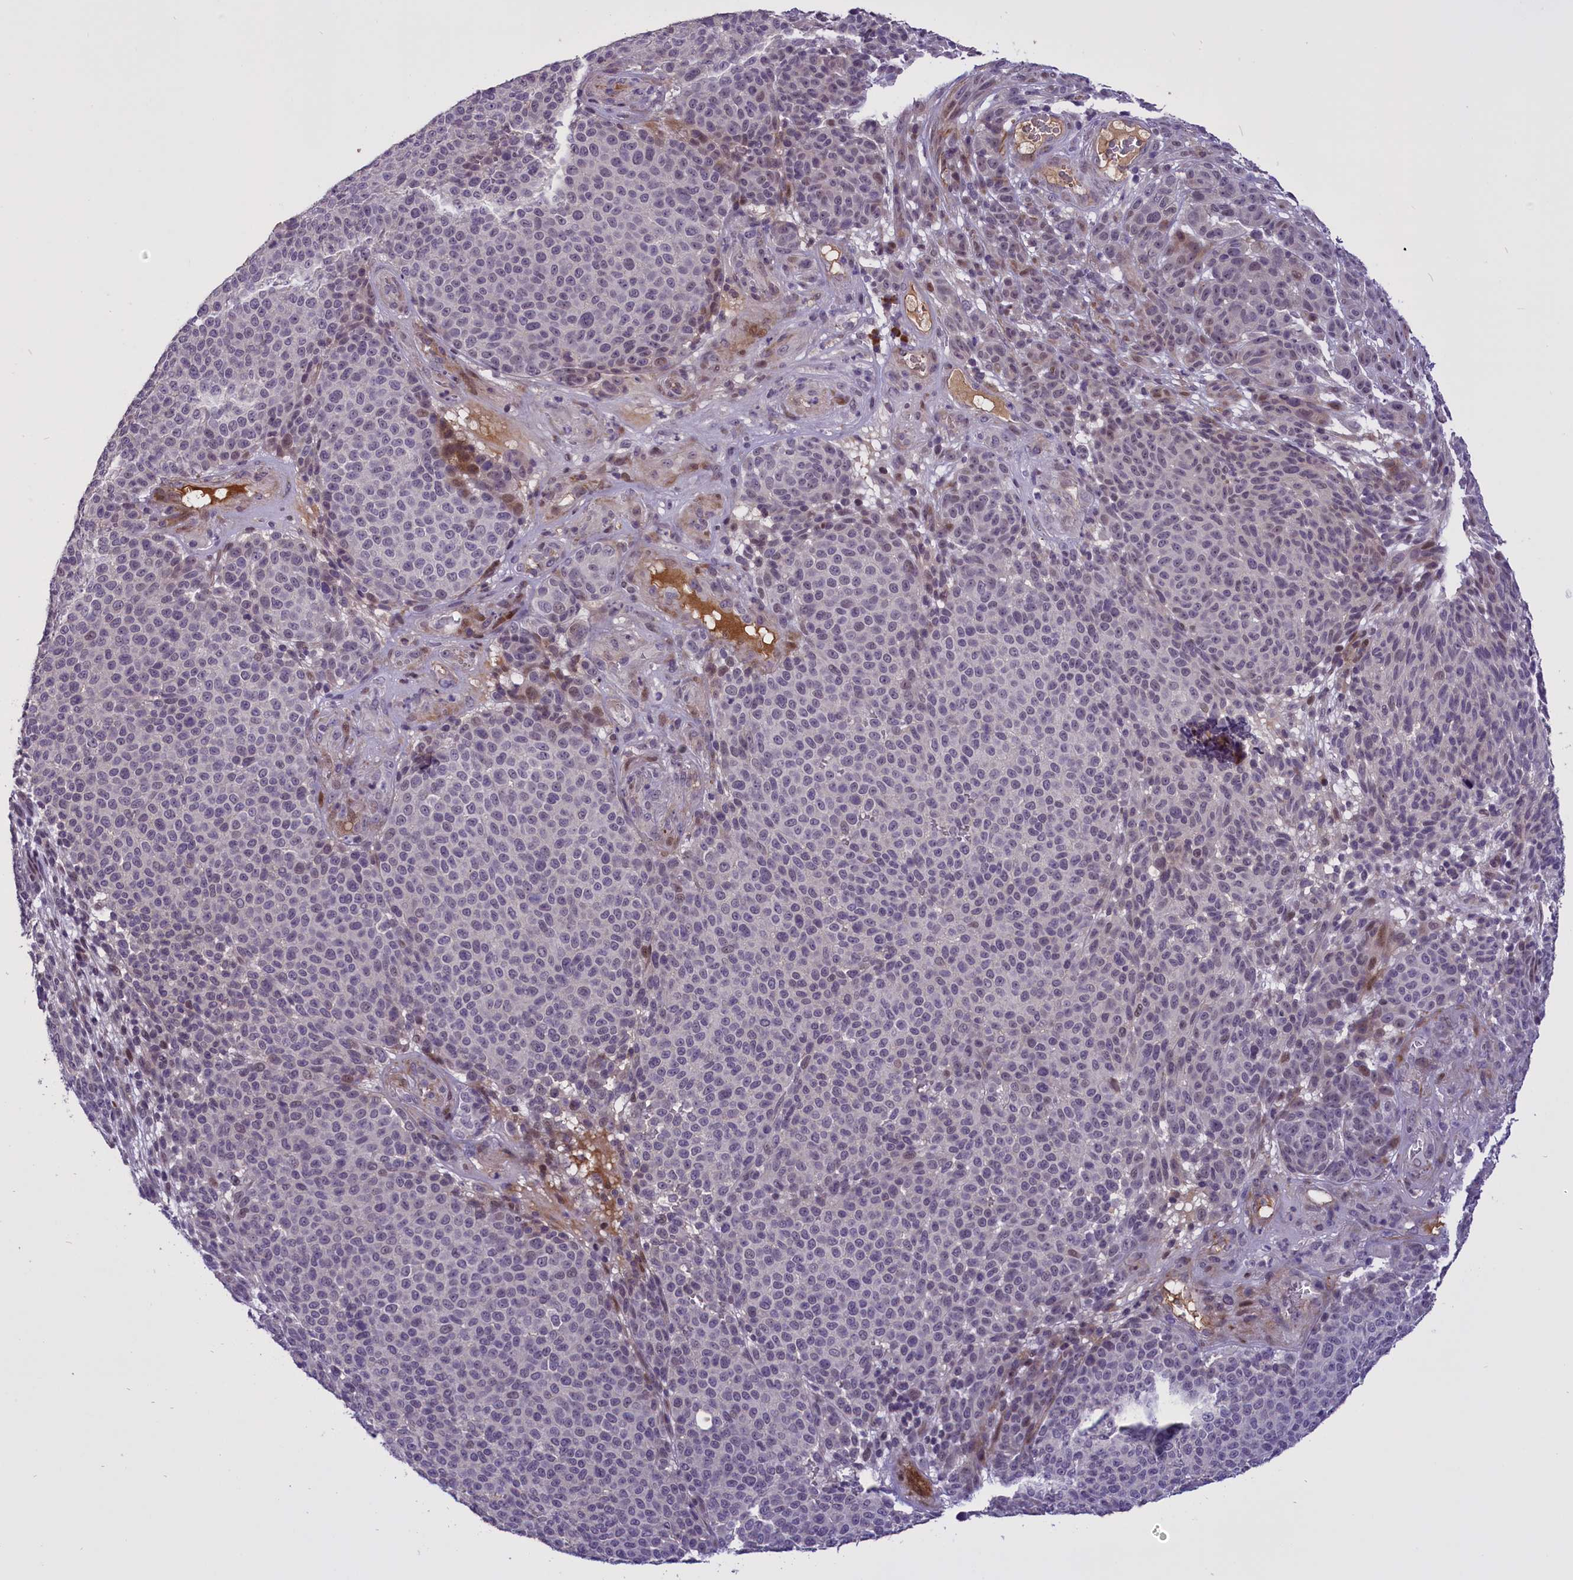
{"staining": {"intensity": "negative", "quantity": "none", "location": "none"}, "tissue": "melanoma", "cell_type": "Tumor cells", "image_type": "cancer", "snomed": [{"axis": "morphology", "description": "Malignant melanoma, NOS"}, {"axis": "topography", "description": "Skin"}], "caption": "The photomicrograph shows no significant staining in tumor cells of malignant melanoma.", "gene": "ENHO", "patient": {"sex": "male", "age": 49}}